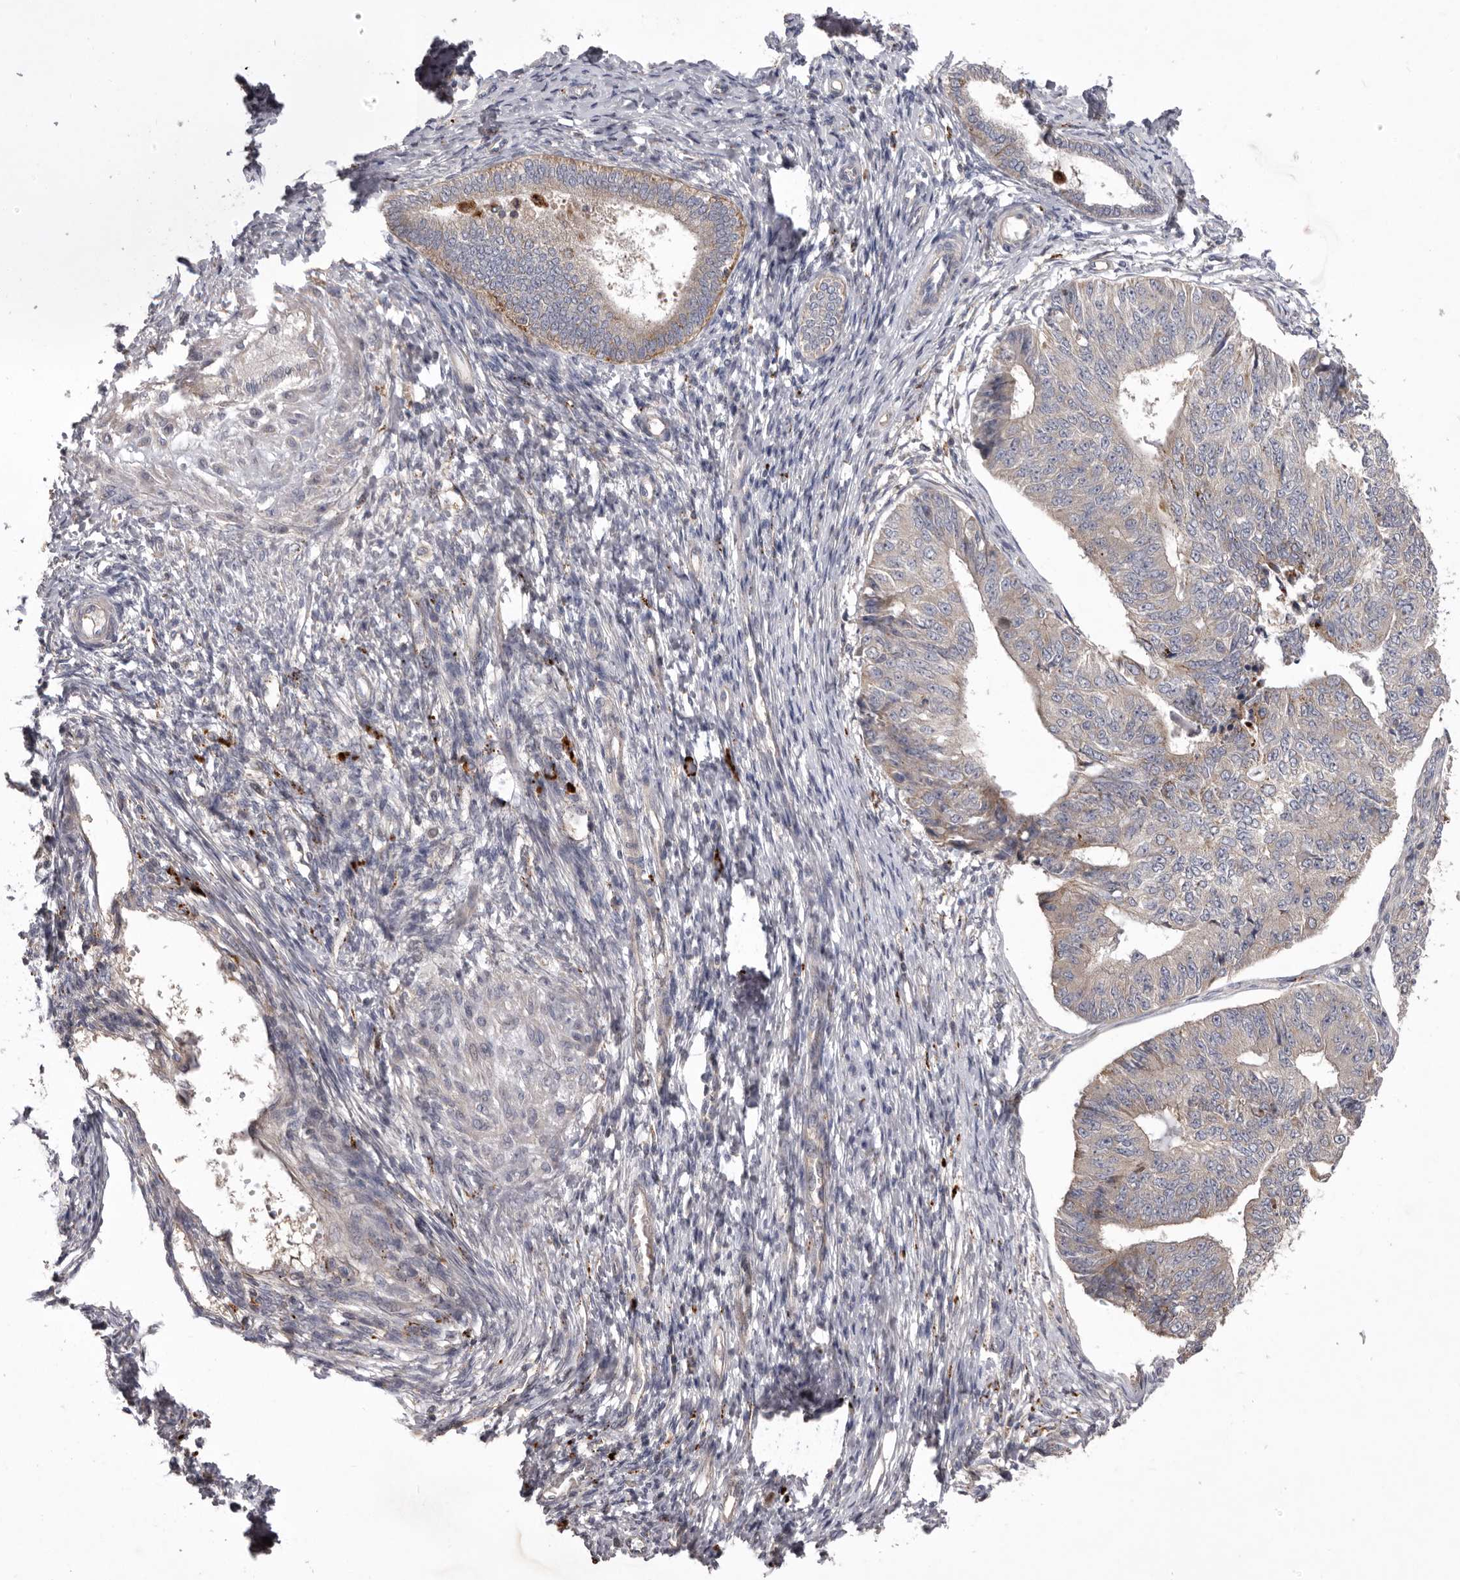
{"staining": {"intensity": "weak", "quantity": "25%-75%", "location": "cytoplasmic/membranous"}, "tissue": "endometrial cancer", "cell_type": "Tumor cells", "image_type": "cancer", "snomed": [{"axis": "morphology", "description": "Adenocarcinoma, NOS"}, {"axis": "topography", "description": "Endometrium"}], "caption": "Adenocarcinoma (endometrial) was stained to show a protein in brown. There is low levels of weak cytoplasmic/membranous expression in about 25%-75% of tumor cells.", "gene": "WDR47", "patient": {"sex": "female", "age": 32}}